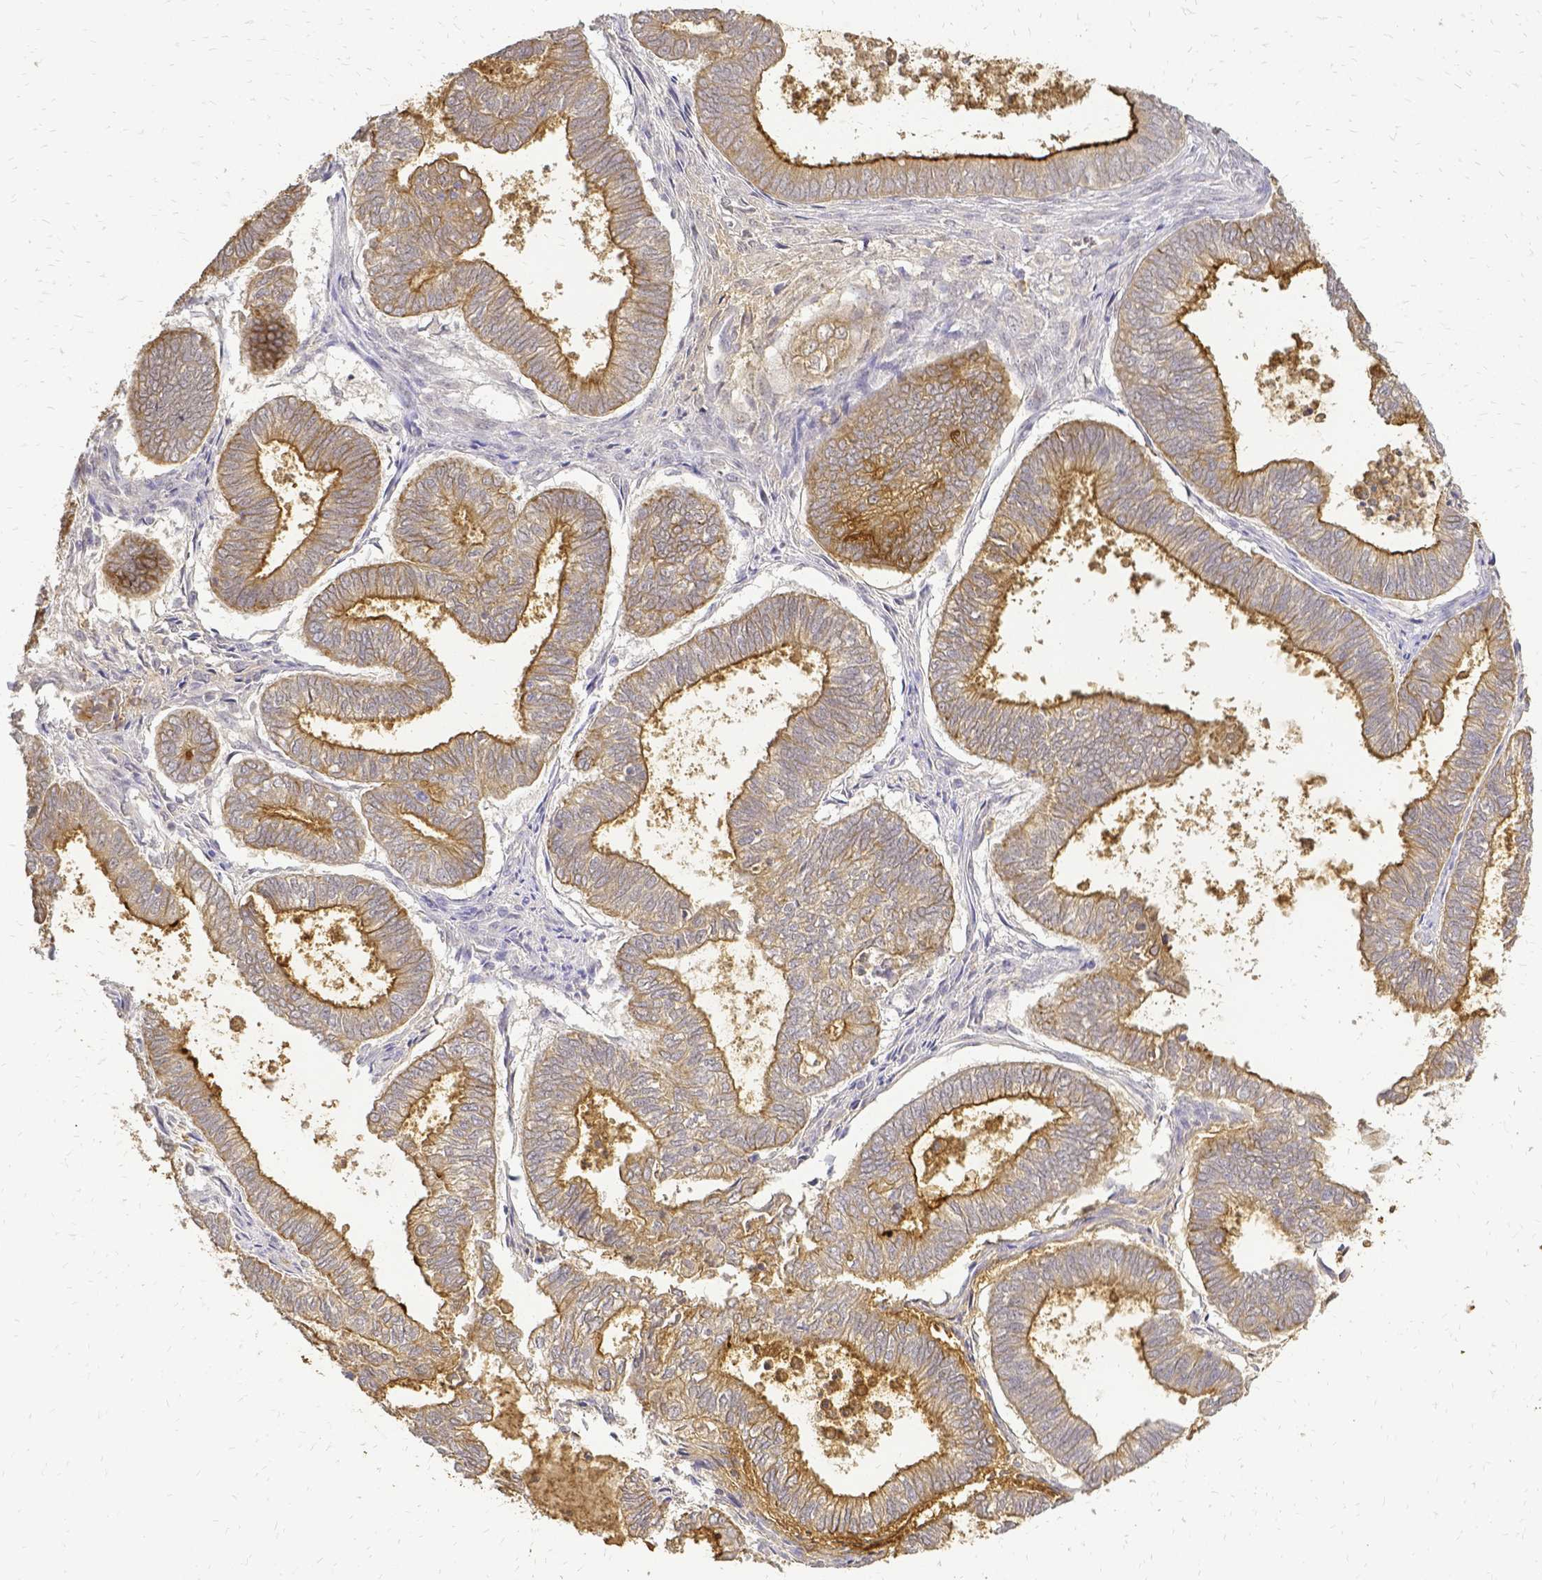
{"staining": {"intensity": "moderate", "quantity": ">75%", "location": "cytoplasmic/membranous"}, "tissue": "ovarian cancer", "cell_type": "Tumor cells", "image_type": "cancer", "snomed": [{"axis": "morphology", "description": "Carcinoma, endometroid"}, {"axis": "topography", "description": "Ovary"}], "caption": "An immunohistochemistry histopathology image of tumor tissue is shown. Protein staining in brown shows moderate cytoplasmic/membranous positivity in ovarian cancer within tumor cells. Nuclei are stained in blue.", "gene": "CIB1", "patient": {"sex": "female", "age": 64}}